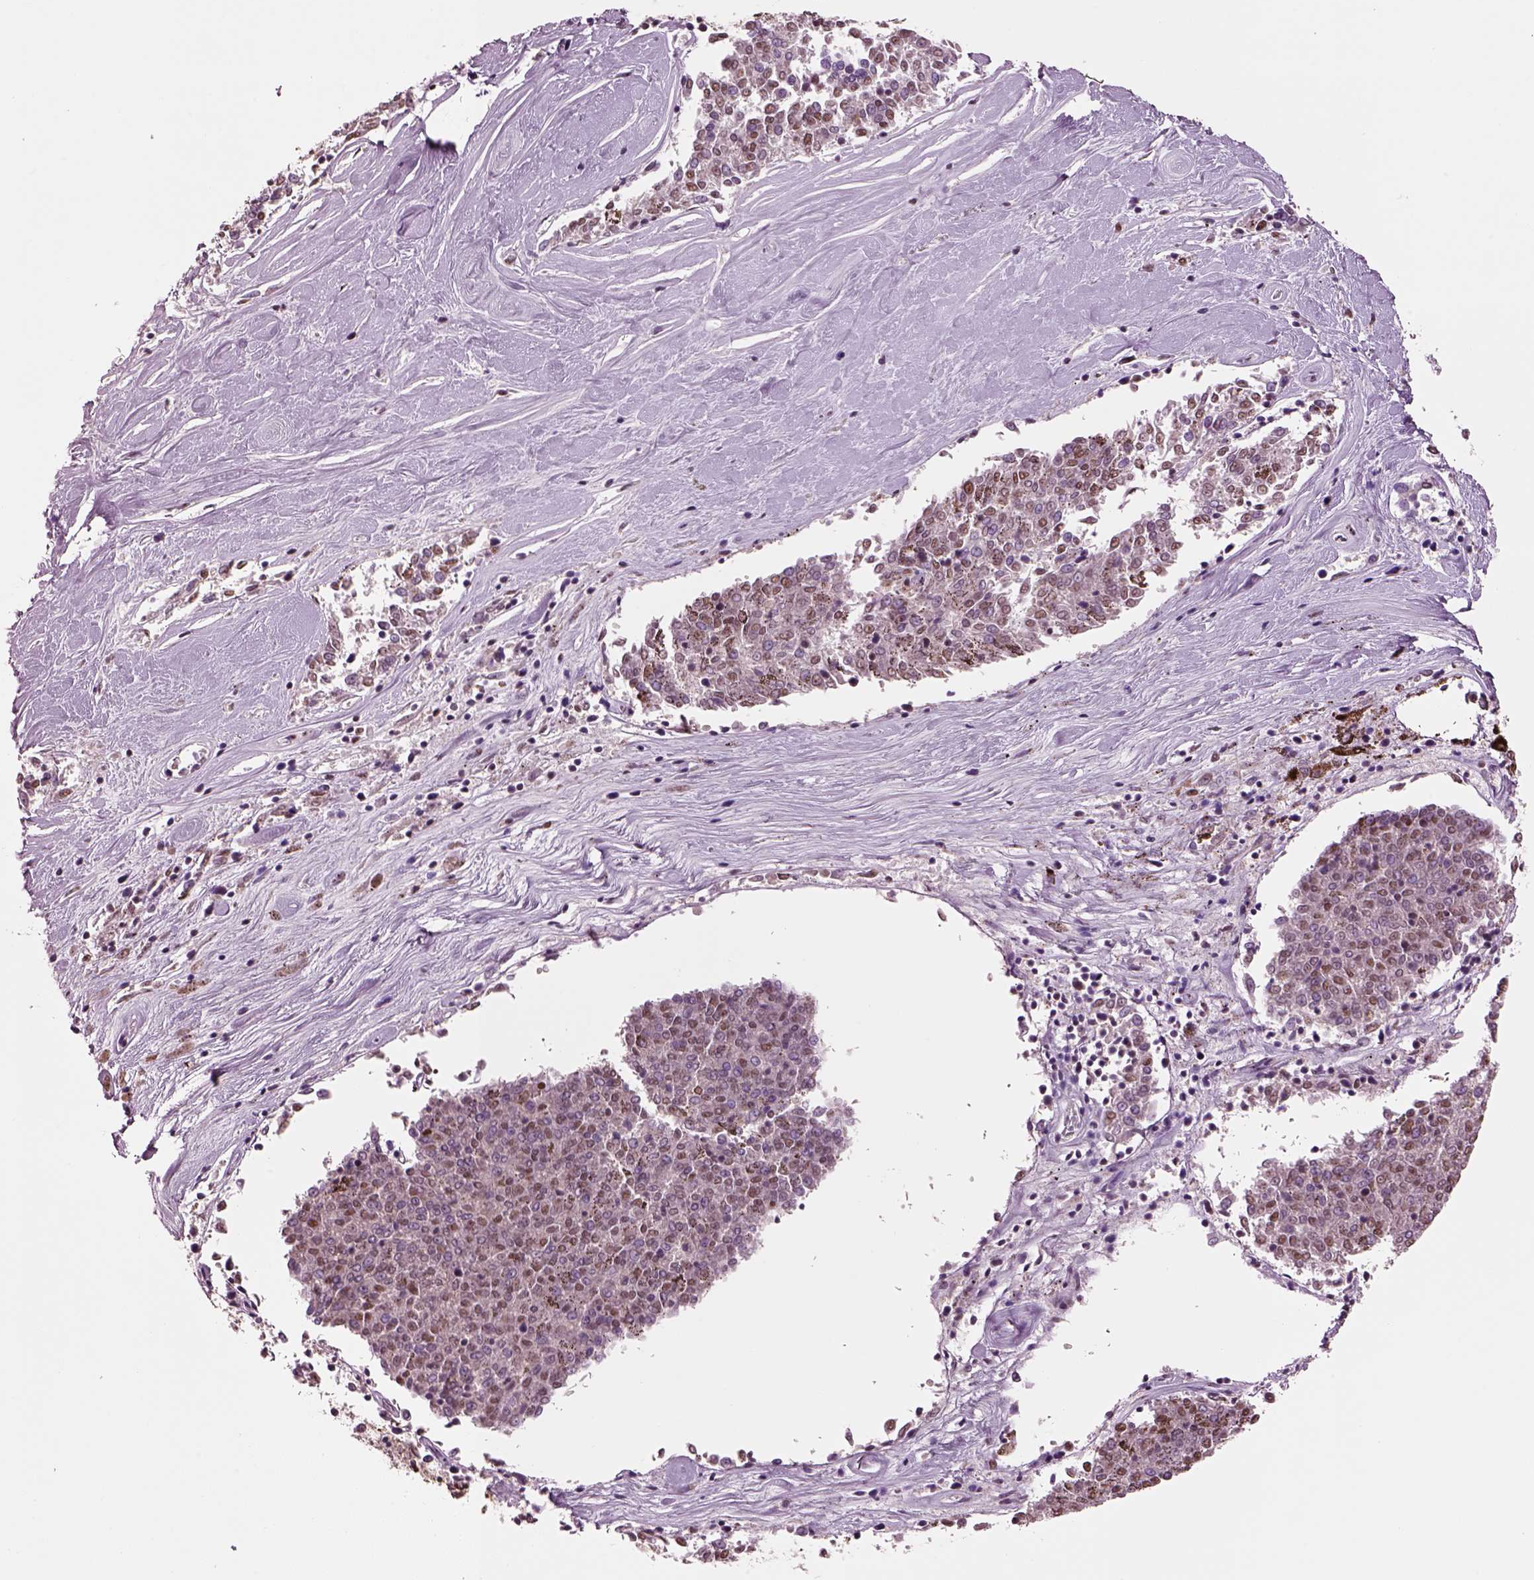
{"staining": {"intensity": "moderate", "quantity": "25%-75%", "location": "nuclear"}, "tissue": "melanoma", "cell_type": "Tumor cells", "image_type": "cancer", "snomed": [{"axis": "morphology", "description": "Malignant melanoma, NOS"}, {"axis": "topography", "description": "Skin"}], "caption": "Protein staining reveals moderate nuclear staining in about 25%-75% of tumor cells in malignant melanoma.", "gene": "DDX3X", "patient": {"sex": "female", "age": 72}}